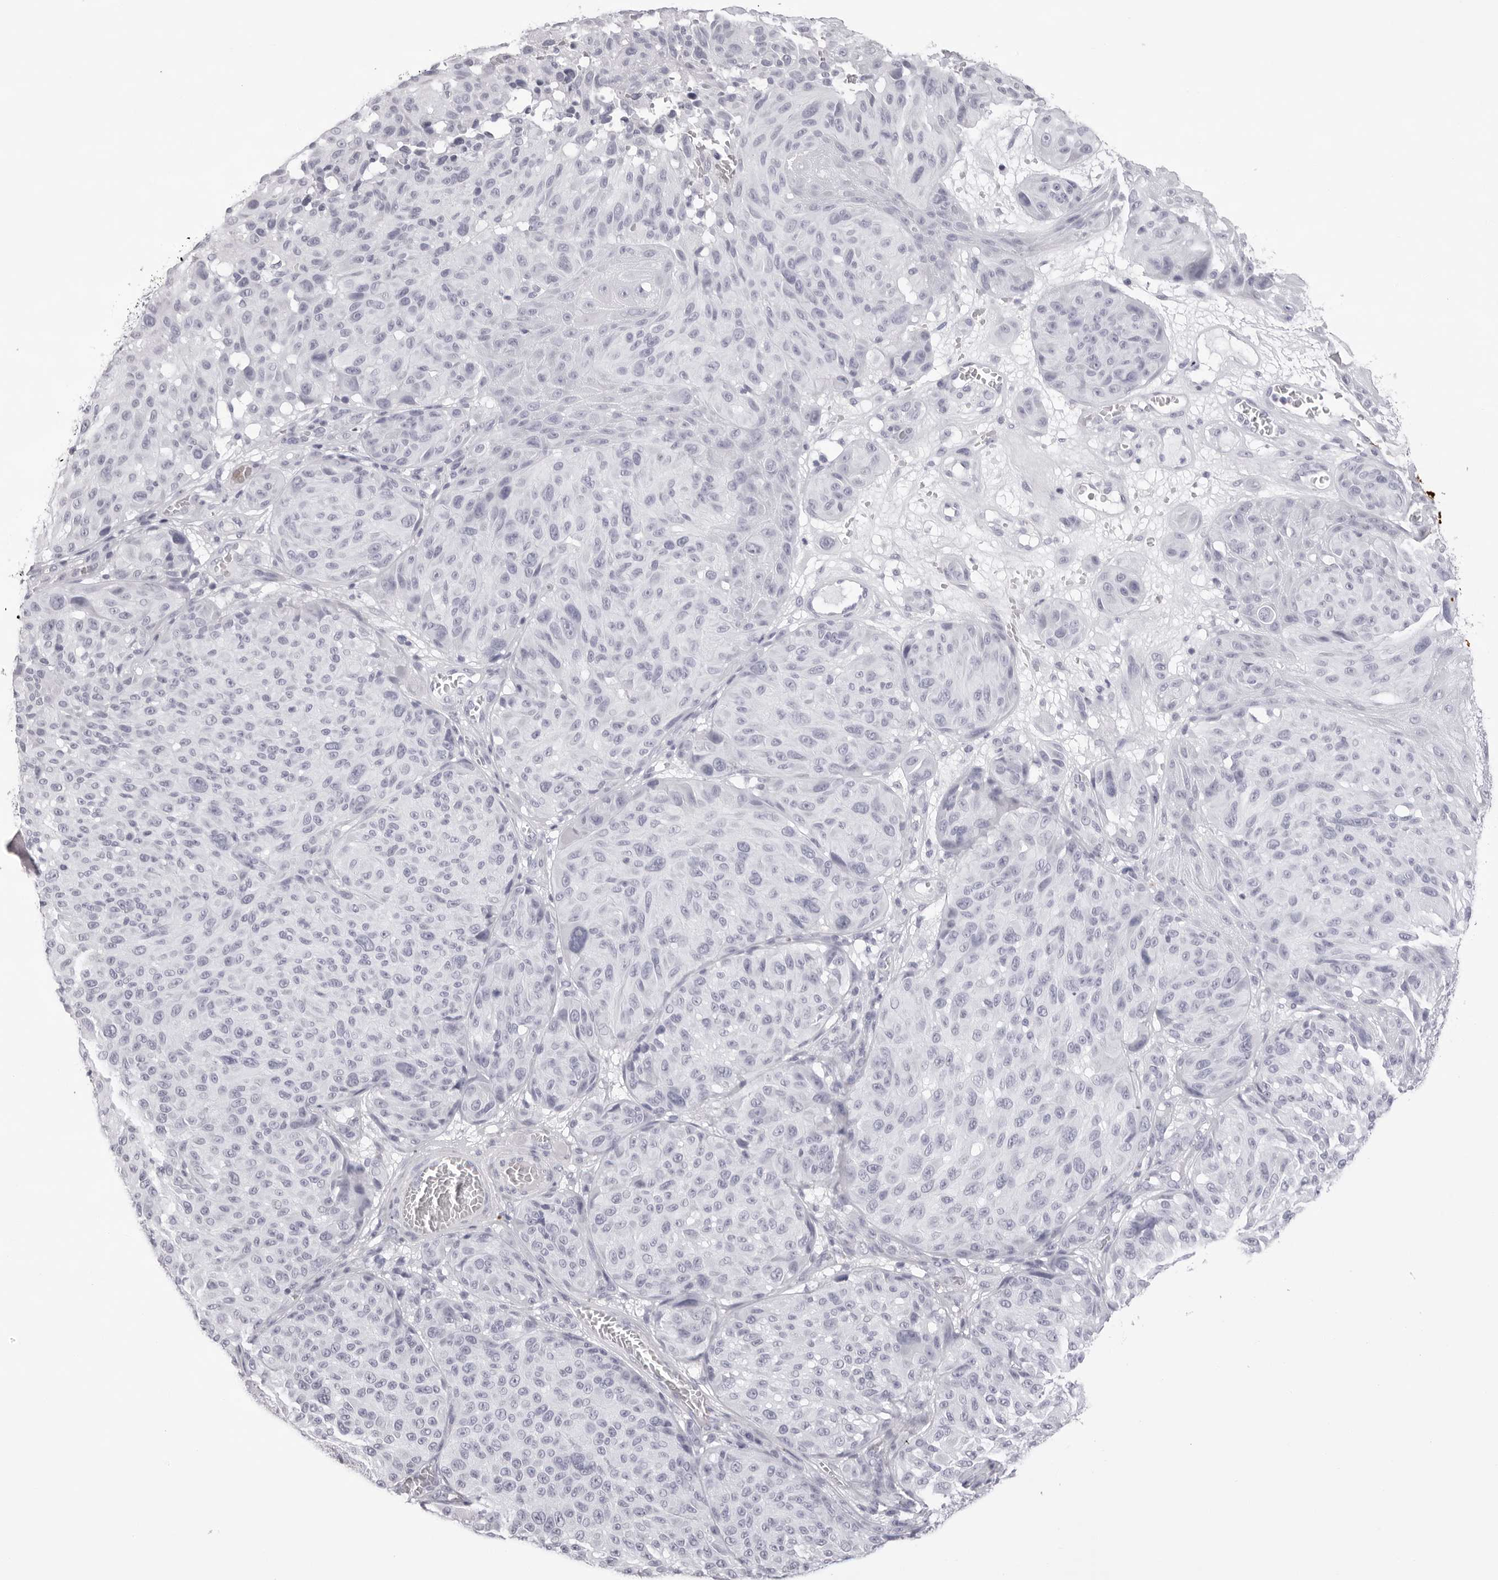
{"staining": {"intensity": "negative", "quantity": "none", "location": "none"}, "tissue": "melanoma", "cell_type": "Tumor cells", "image_type": "cancer", "snomed": [{"axis": "morphology", "description": "Malignant melanoma, NOS"}, {"axis": "topography", "description": "Skin"}], "caption": "Immunohistochemical staining of human melanoma exhibits no significant staining in tumor cells.", "gene": "SPTA1", "patient": {"sex": "male", "age": 83}}